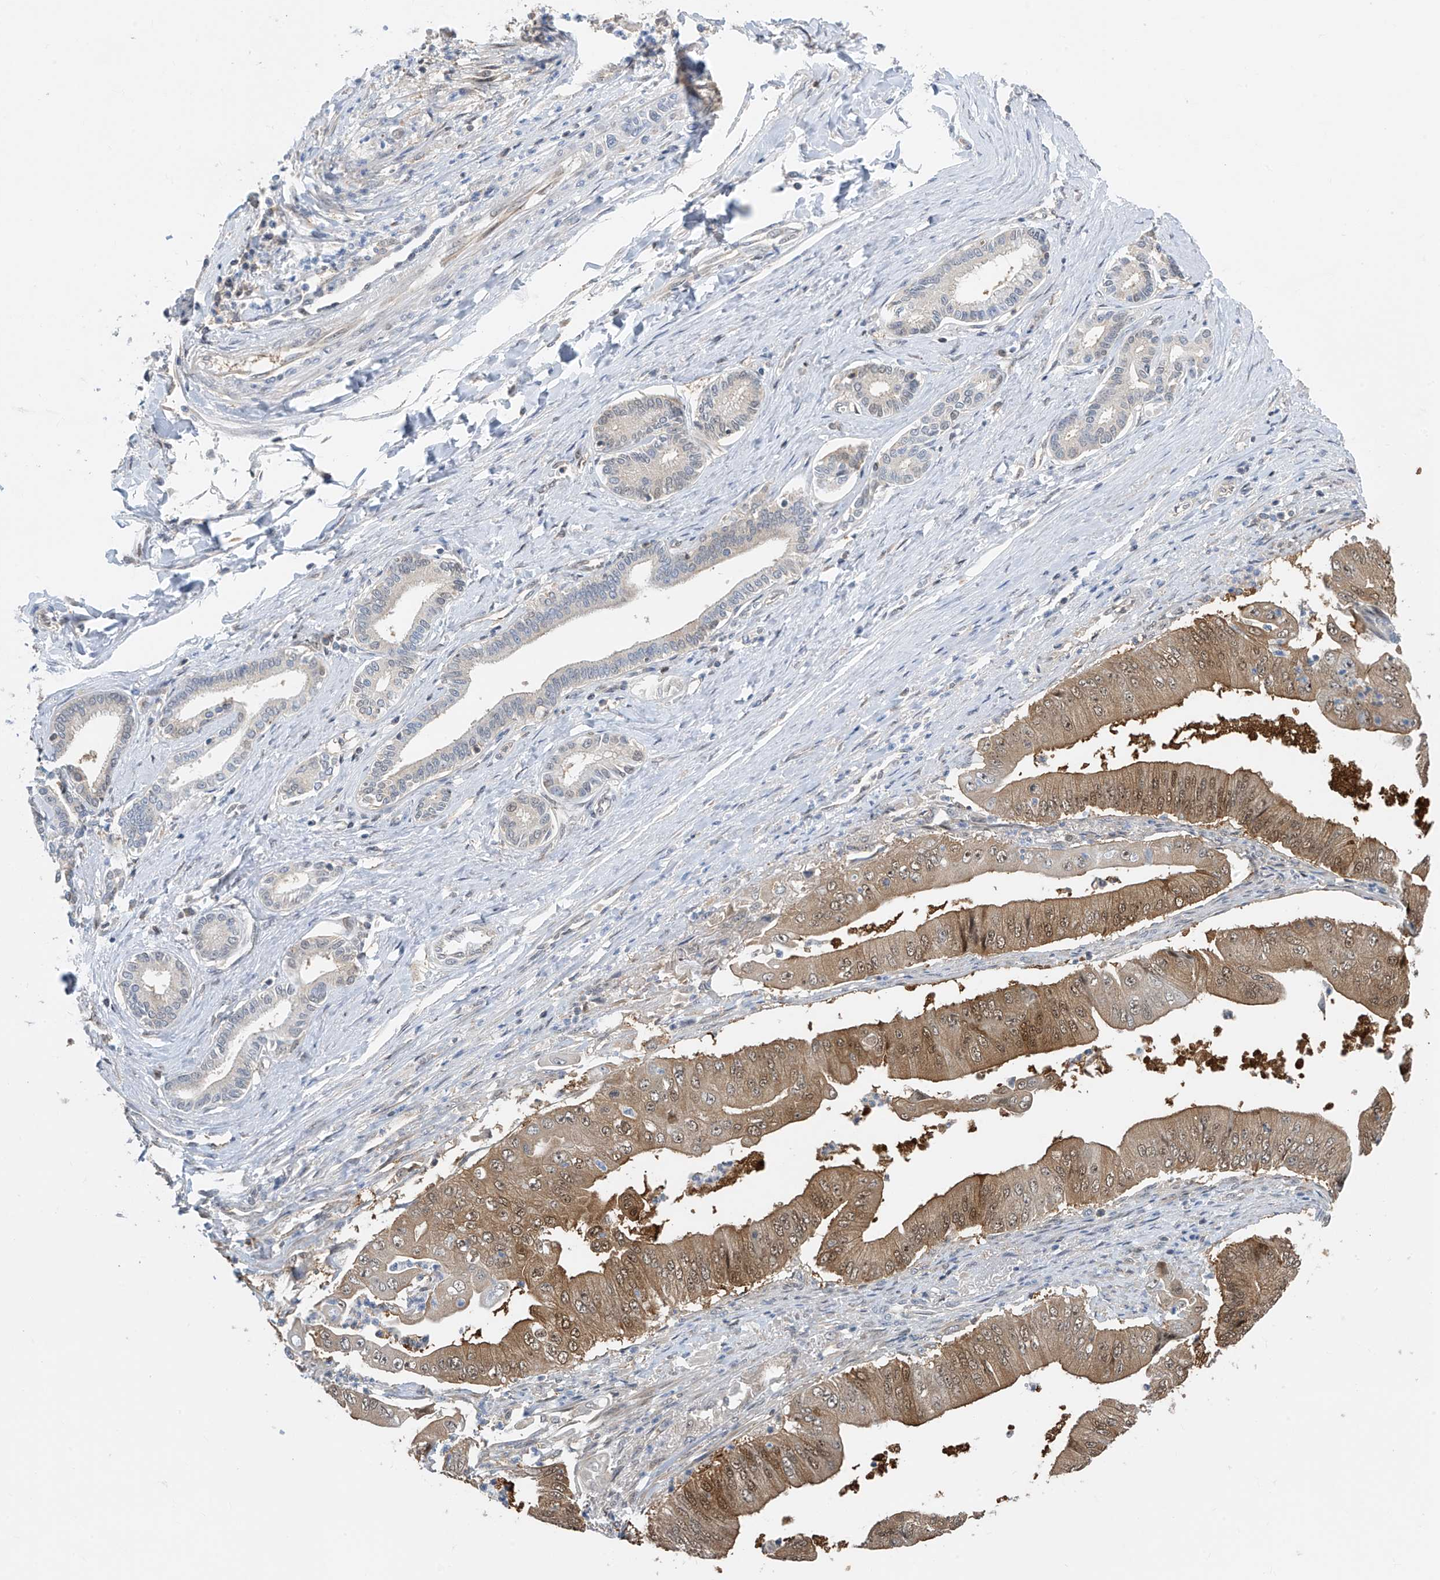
{"staining": {"intensity": "moderate", "quantity": "25%-75%", "location": "cytoplasmic/membranous,nuclear"}, "tissue": "pancreatic cancer", "cell_type": "Tumor cells", "image_type": "cancer", "snomed": [{"axis": "morphology", "description": "Adenocarcinoma, NOS"}, {"axis": "topography", "description": "Pancreas"}], "caption": "A high-resolution image shows immunohistochemistry (IHC) staining of pancreatic cancer, which demonstrates moderate cytoplasmic/membranous and nuclear positivity in about 25%-75% of tumor cells.", "gene": "TTC38", "patient": {"sex": "female", "age": 77}}